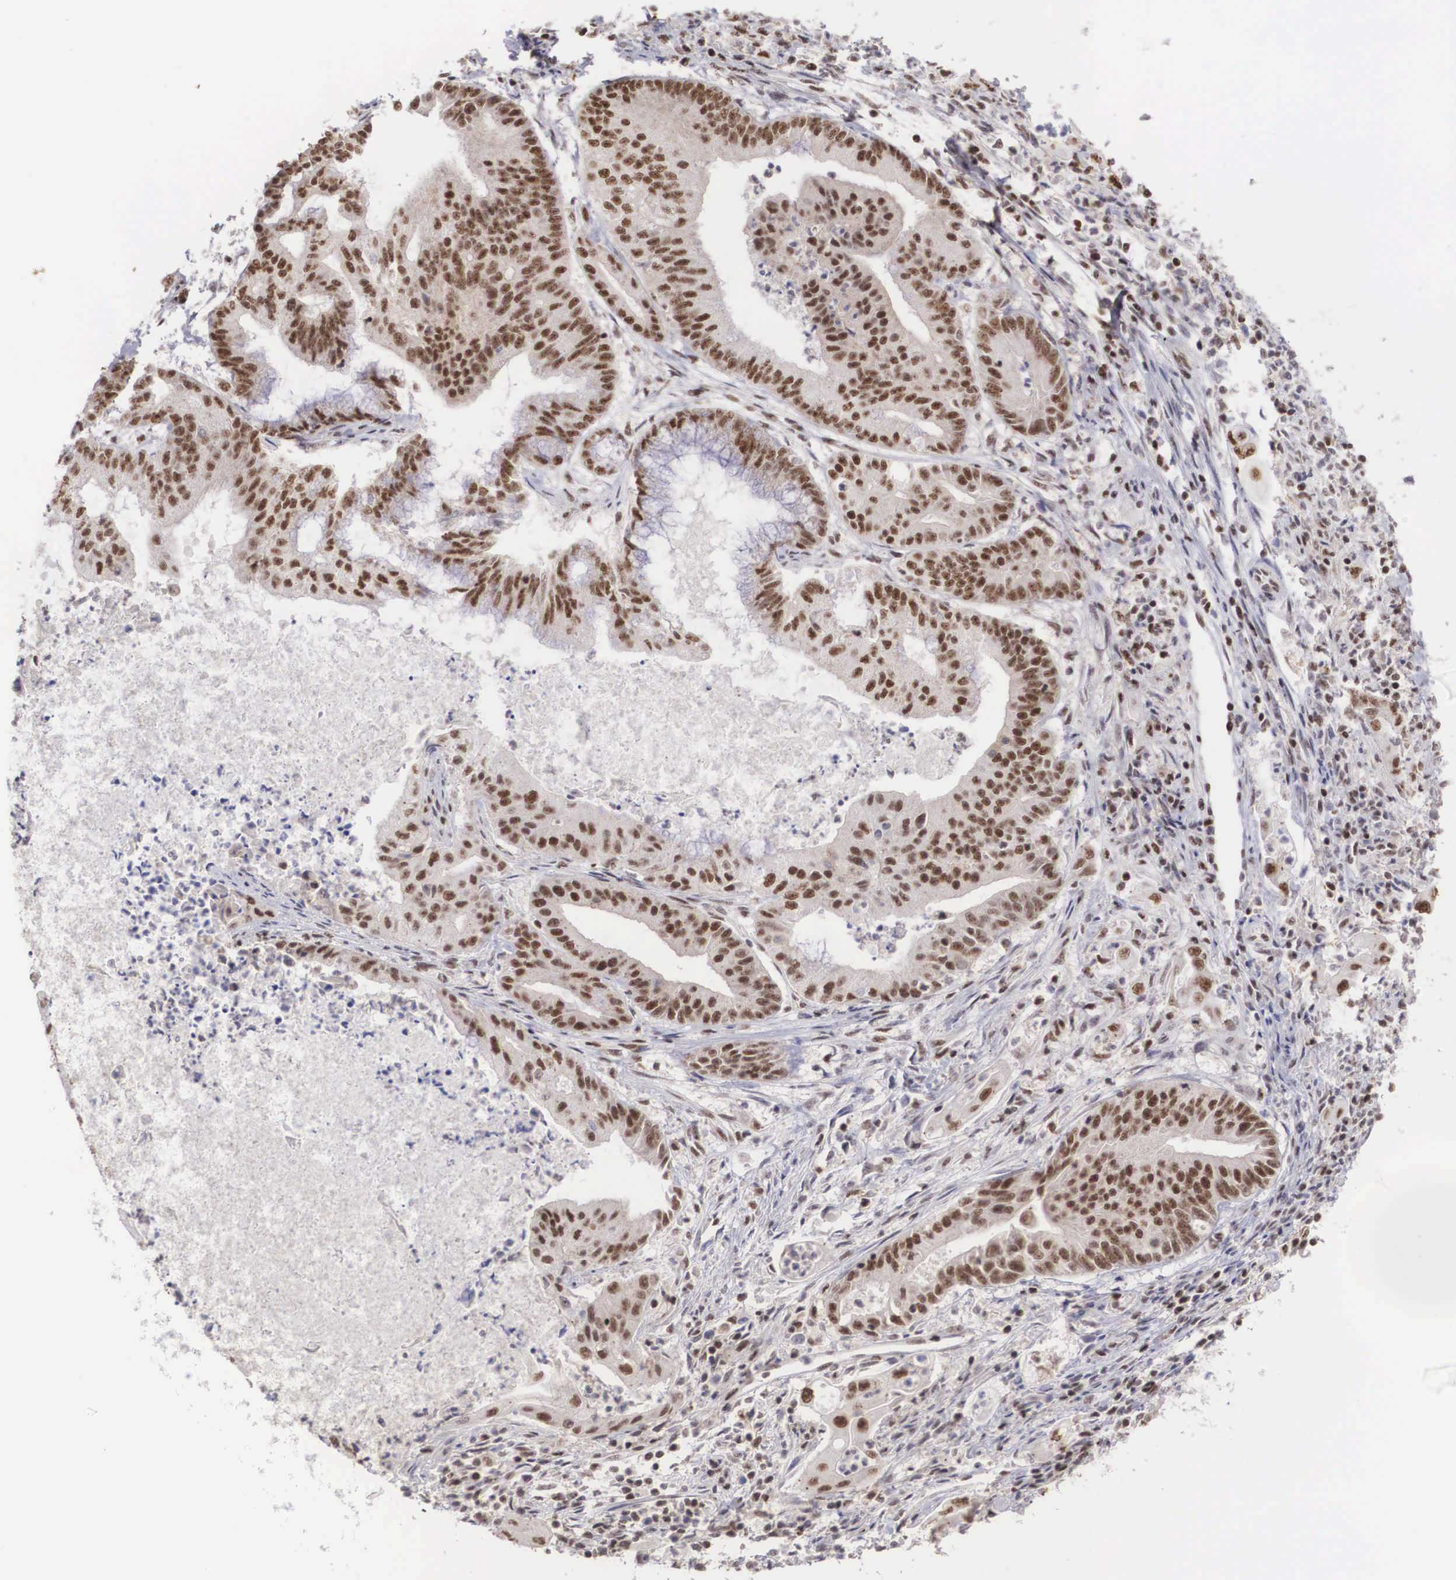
{"staining": {"intensity": "strong", "quantity": ">75%", "location": "nuclear"}, "tissue": "endometrial cancer", "cell_type": "Tumor cells", "image_type": "cancer", "snomed": [{"axis": "morphology", "description": "Adenocarcinoma, NOS"}, {"axis": "topography", "description": "Endometrium"}], "caption": "The photomicrograph shows immunohistochemical staining of endometrial cancer. There is strong nuclear staining is seen in approximately >75% of tumor cells.", "gene": "HTATSF1", "patient": {"sex": "female", "age": 63}}